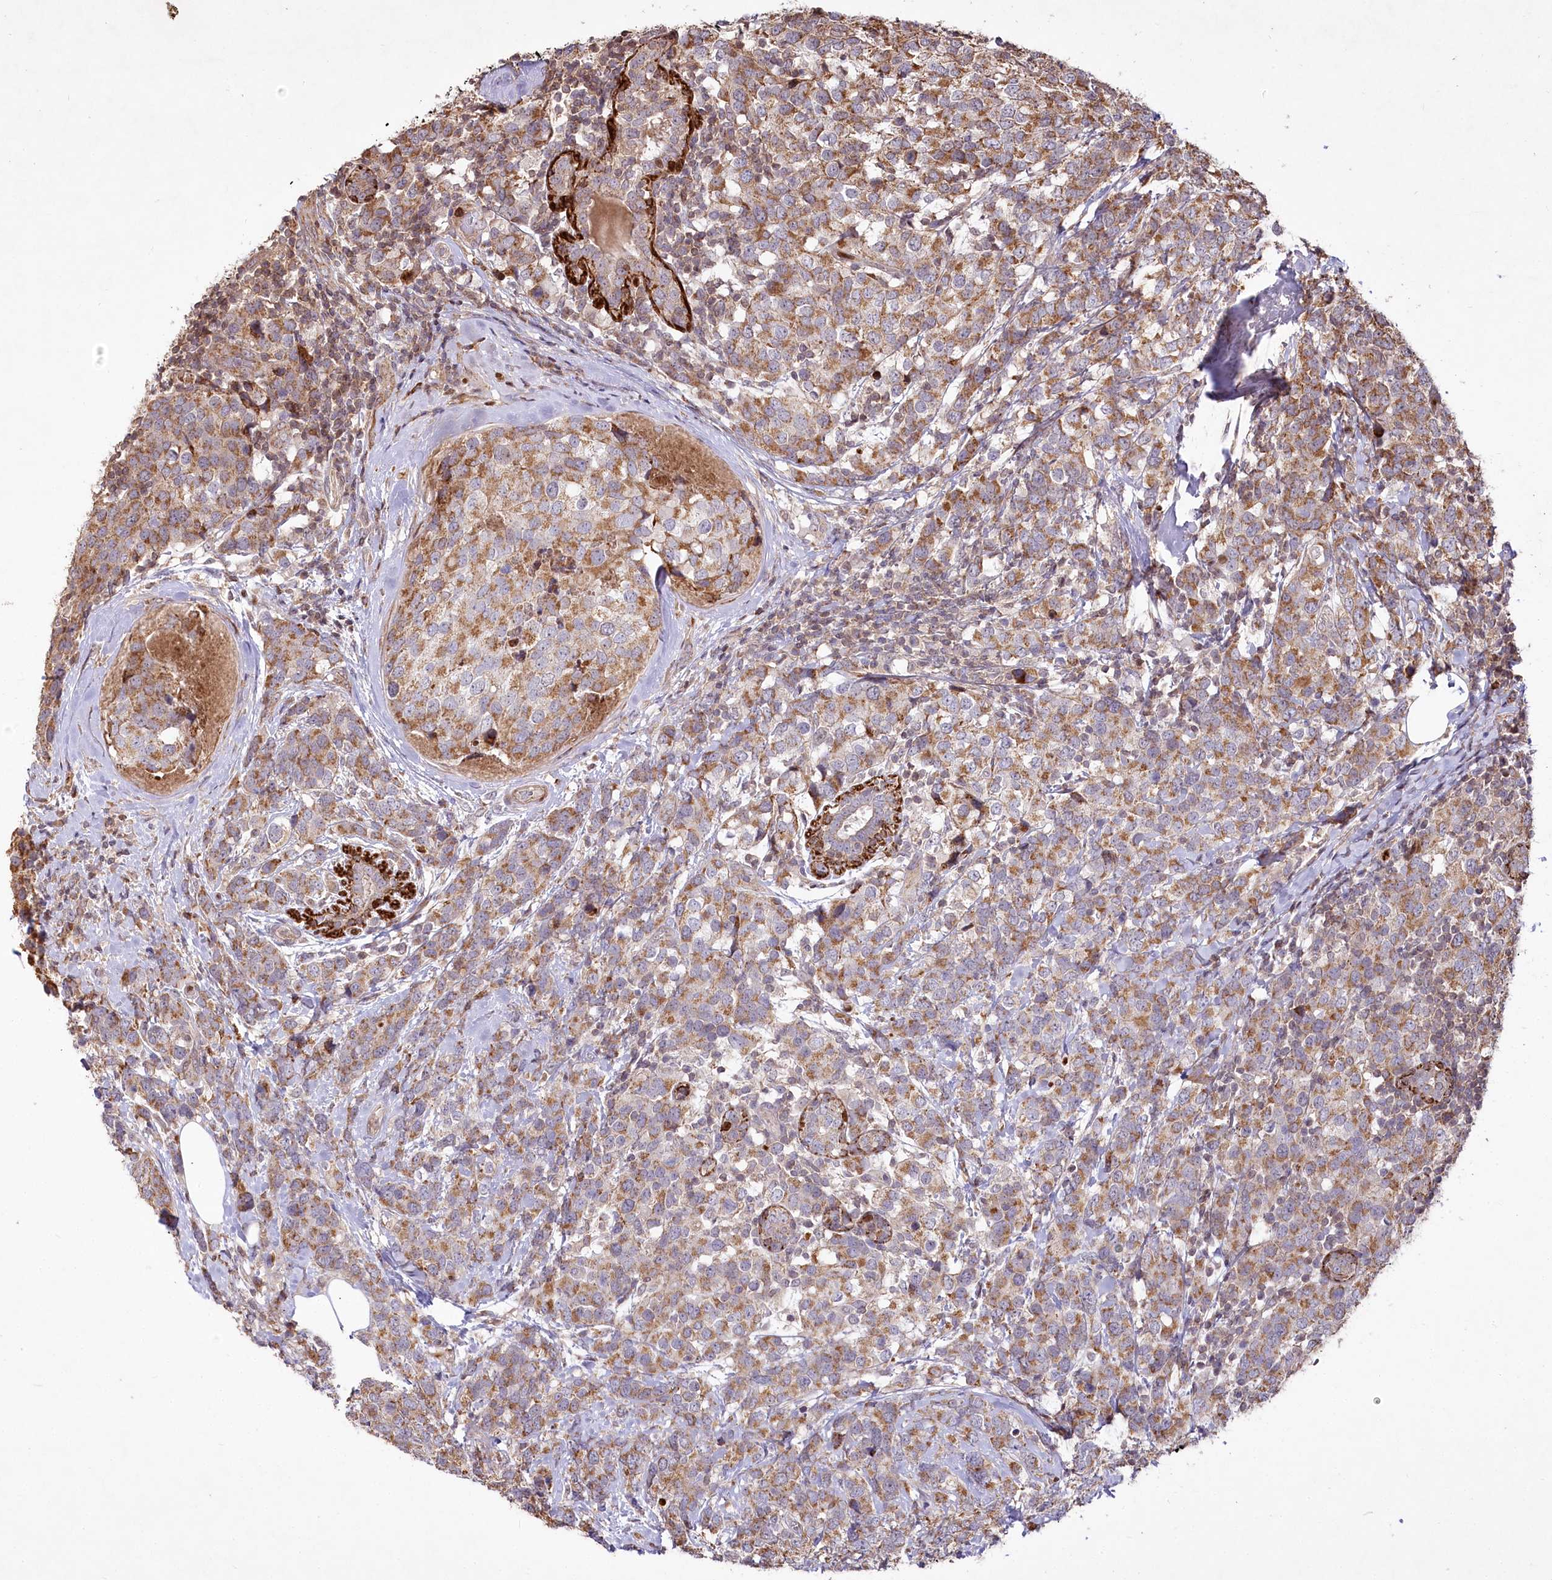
{"staining": {"intensity": "moderate", "quantity": ">75%", "location": "cytoplasmic/membranous"}, "tissue": "breast cancer", "cell_type": "Tumor cells", "image_type": "cancer", "snomed": [{"axis": "morphology", "description": "Lobular carcinoma"}, {"axis": "topography", "description": "Breast"}], "caption": "An image showing moderate cytoplasmic/membranous positivity in about >75% of tumor cells in lobular carcinoma (breast), as visualized by brown immunohistochemical staining.", "gene": "PSTK", "patient": {"sex": "female", "age": 59}}